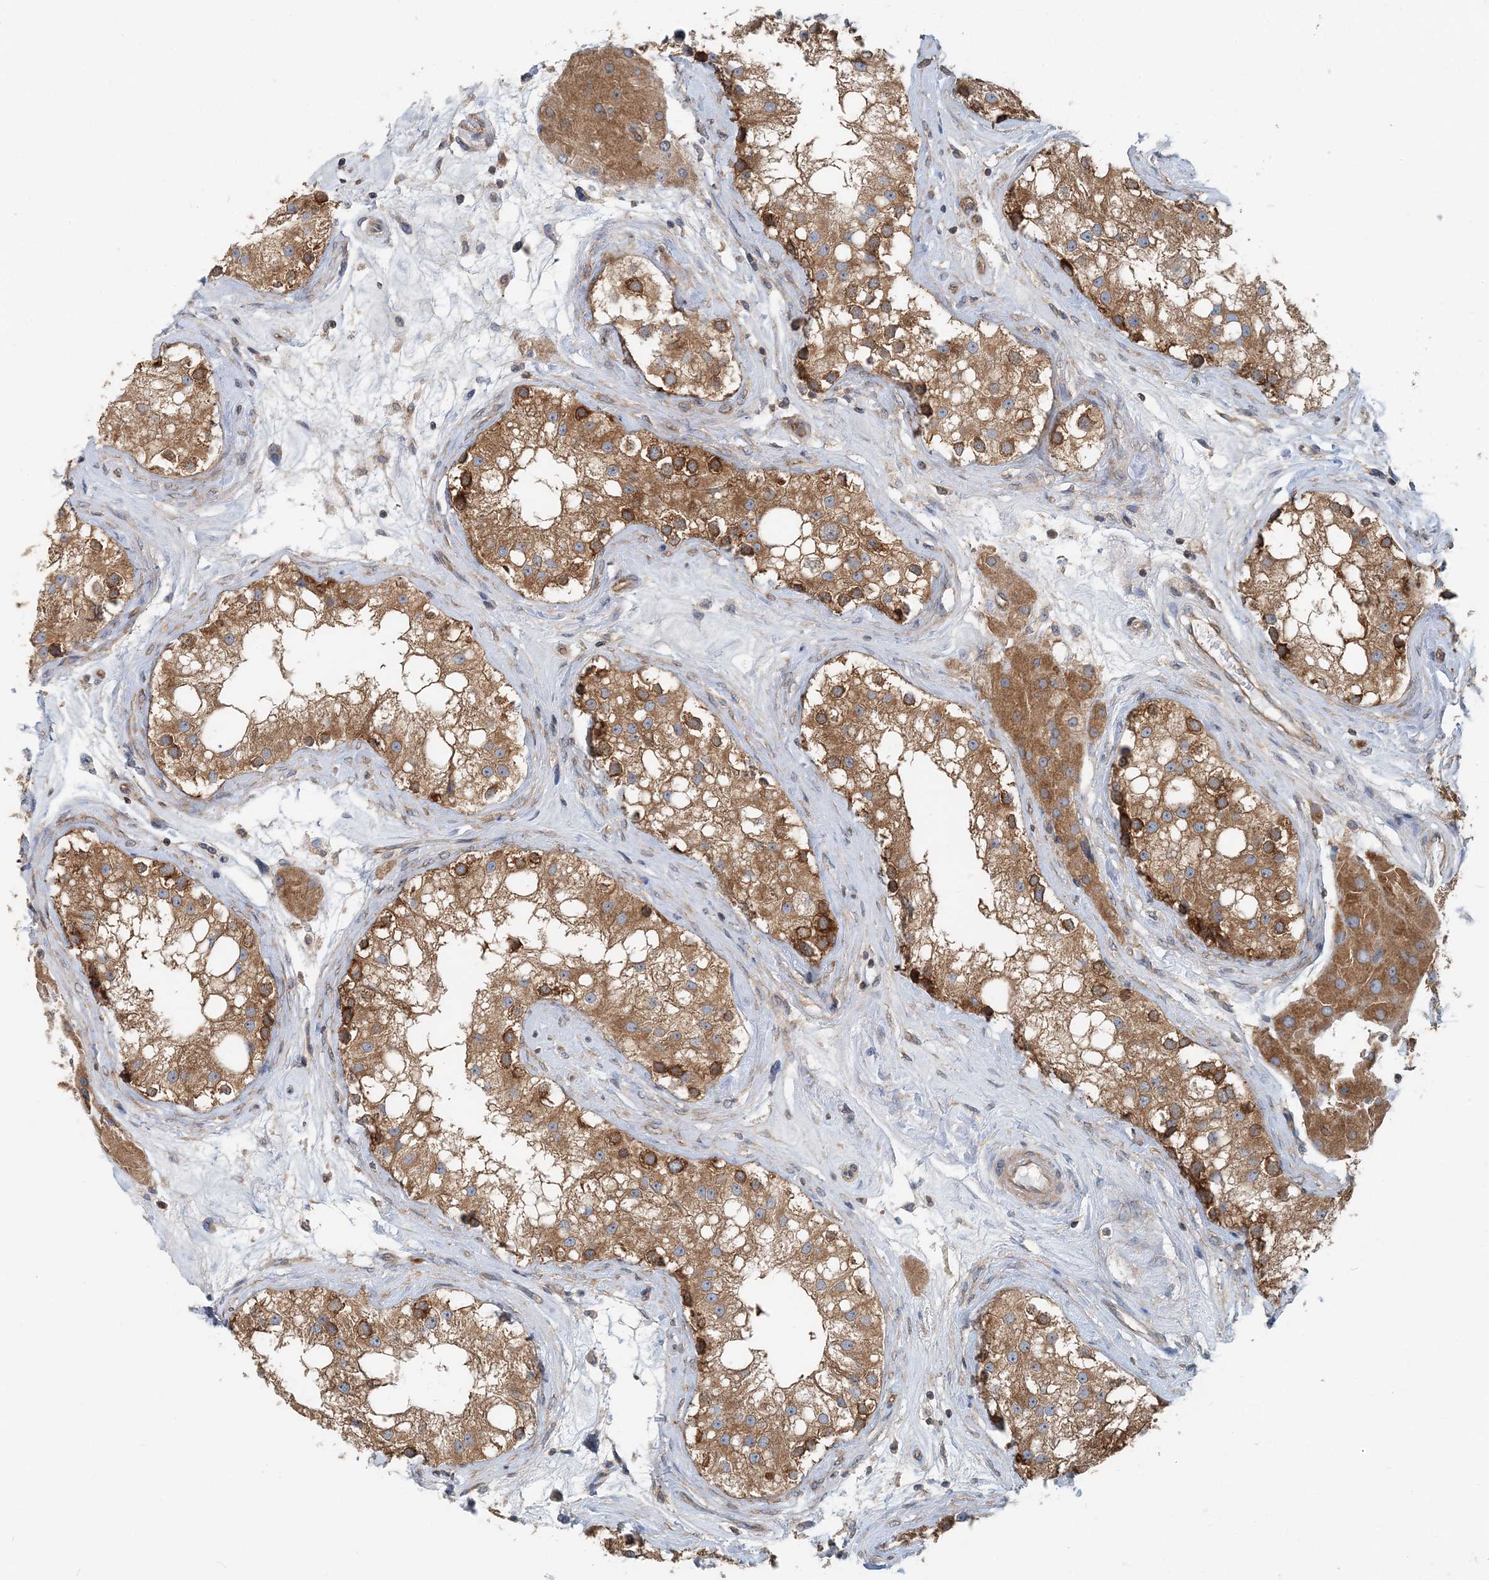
{"staining": {"intensity": "moderate", "quantity": ">75%", "location": "cytoplasmic/membranous"}, "tissue": "testis", "cell_type": "Cells in seminiferous ducts", "image_type": "normal", "snomed": [{"axis": "morphology", "description": "Normal tissue, NOS"}, {"axis": "topography", "description": "Testis"}], "caption": "Immunohistochemistry (DAB) staining of normal human testis shows moderate cytoplasmic/membranous protein positivity in about >75% of cells in seminiferous ducts. The staining is performed using DAB (3,3'-diaminobenzidine) brown chromogen to label protein expression. The nuclei are counter-stained blue using hematoxylin.", "gene": "MOB4", "patient": {"sex": "male", "age": 84}}